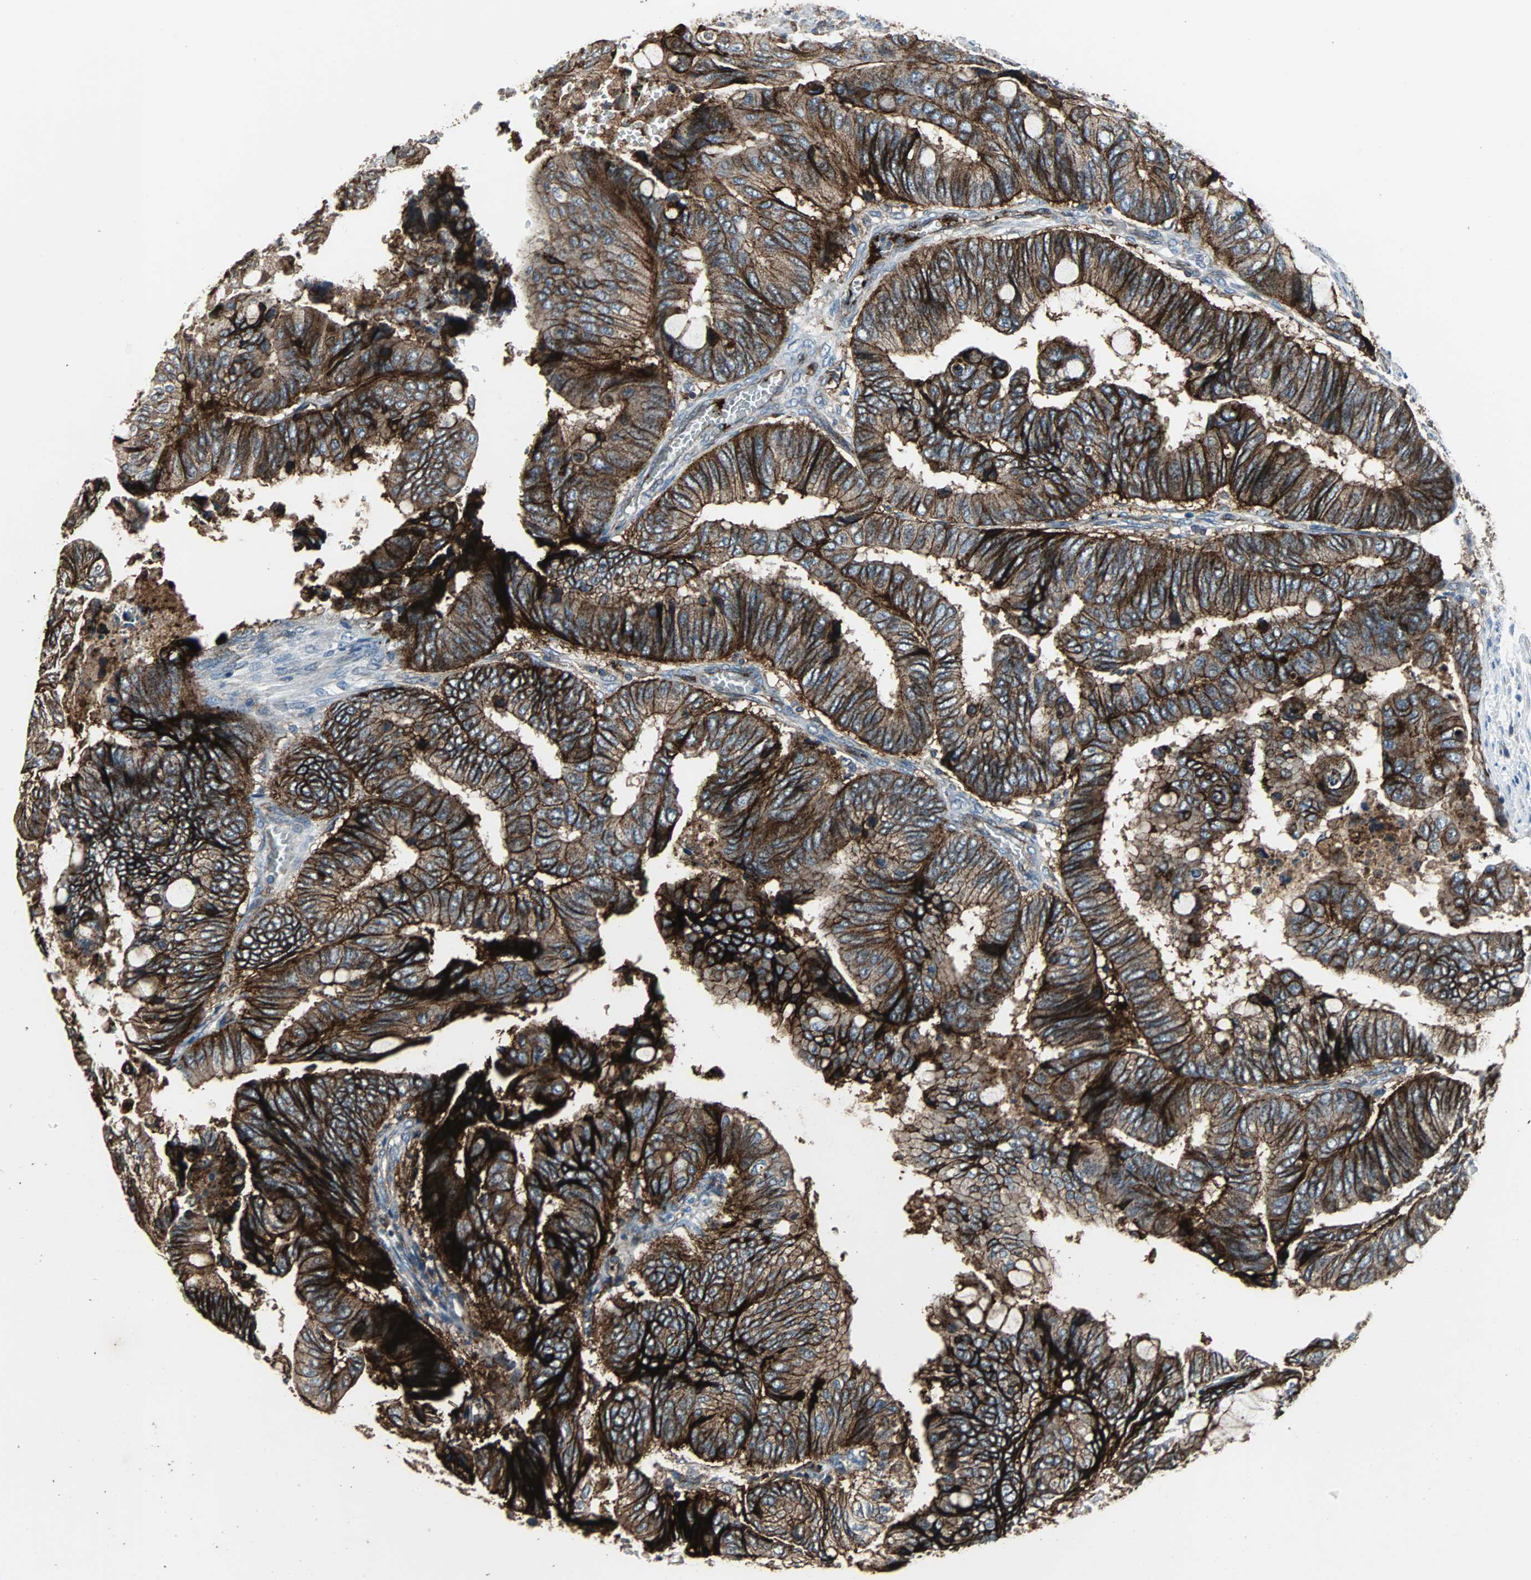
{"staining": {"intensity": "strong", "quantity": ">75%", "location": "cytoplasmic/membranous"}, "tissue": "colorectal cancer", "cell_type": "Tumor cells", "image_type": "cancer", "snomed": [{"axis": "morphology", "description": "Normal tissue, NOS"}, {"axis": "morphology", "description": "Adenocarcinoma, NOS"}, {"axis": "topography", "description": "Rectum"}, {"axis": "topography", "description": "Peripheral nerve tissue"}], "caption": "Immunohistochemical staining of colorectal adenocarcinoma reveals high levels of strong cytoplasmic/membranous staining in about >75% of tumor cells.", "gene": "F11R", "patient": {"sex": "male", "age": 92}}